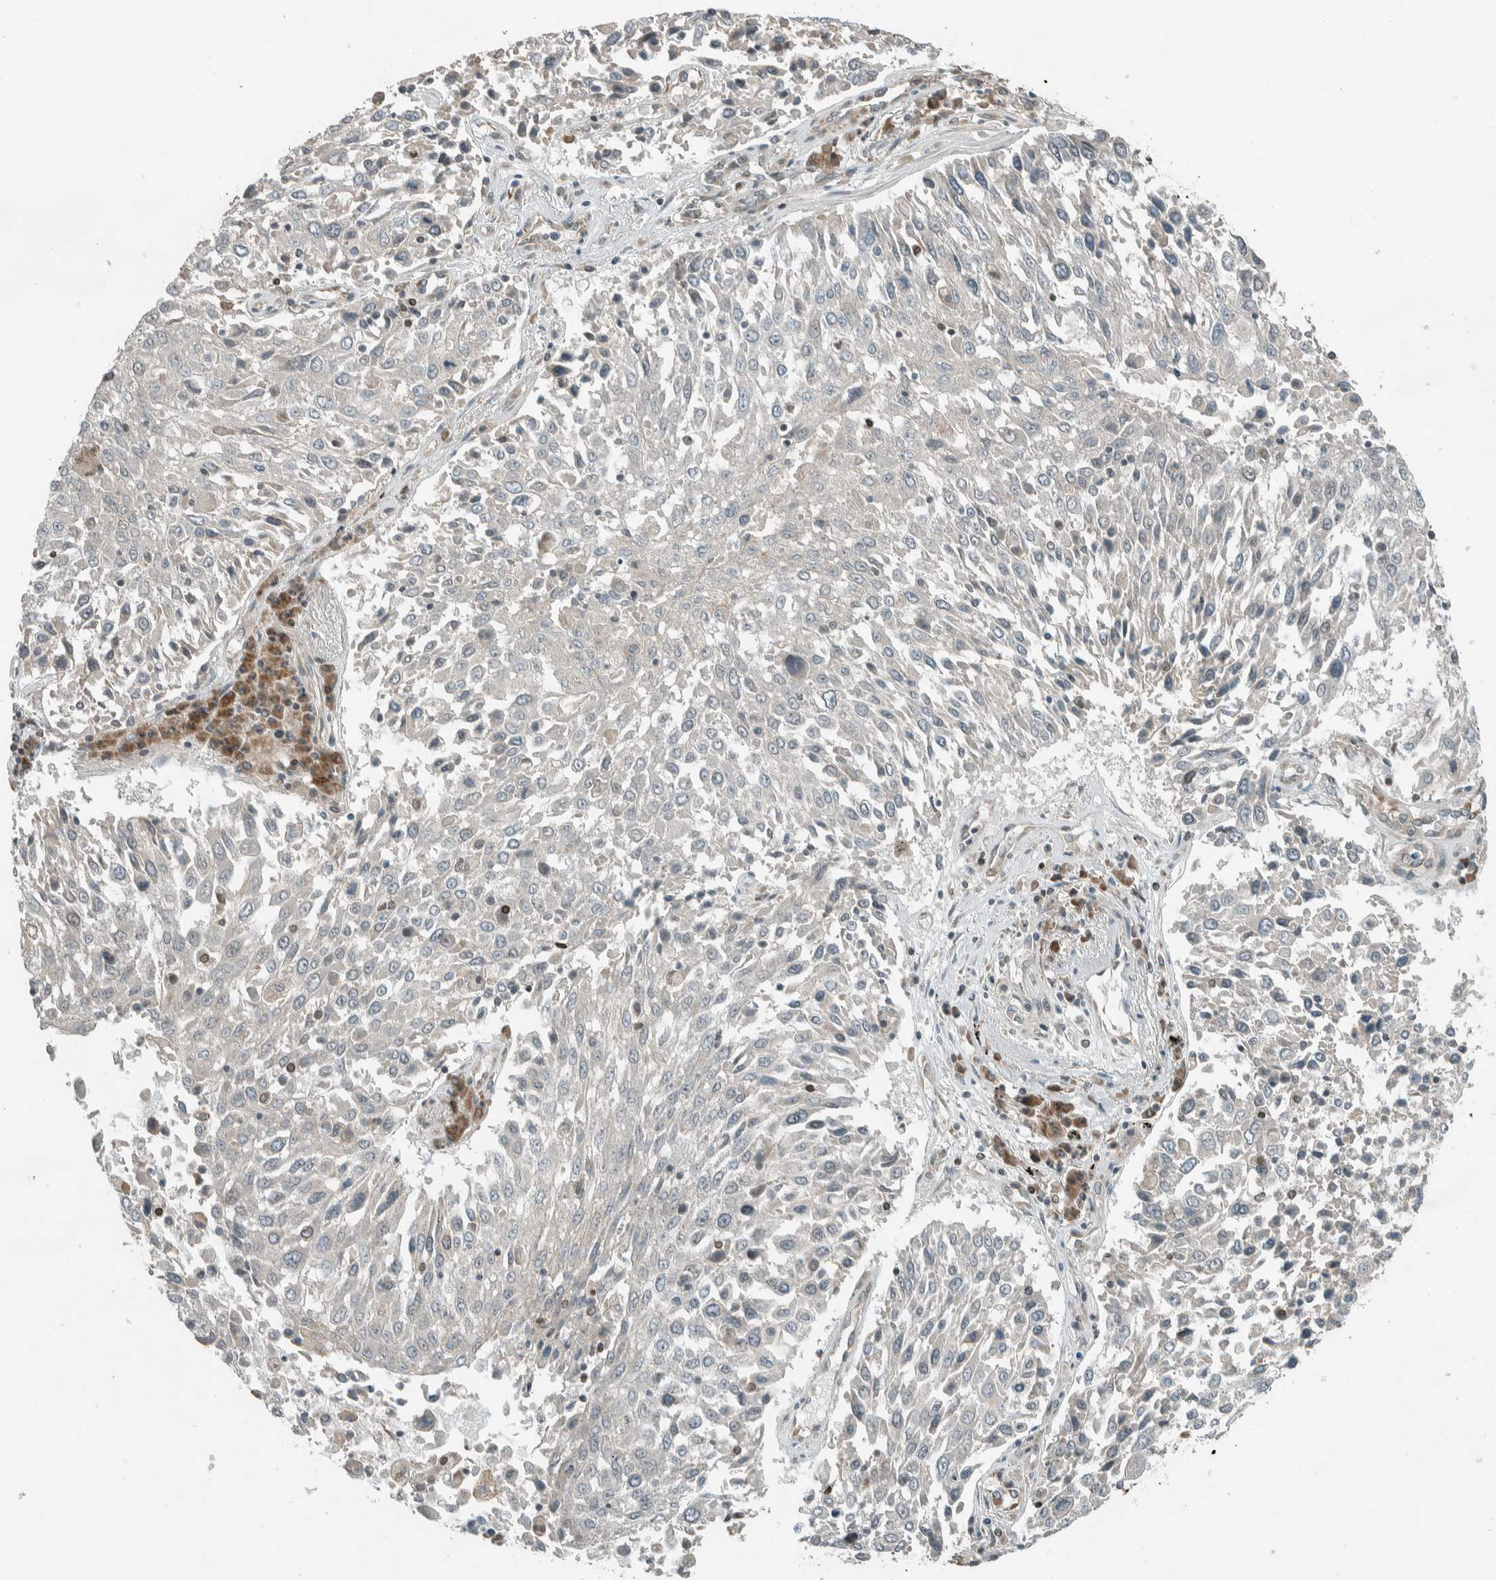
{"staining": {"intensity": "negative", "quantity": "none", "location": "none"}, "tissue": "lung cancer", "cell_type": "Tumor cells", "image_type": "cancer", "snomed": [{"axis": "morphology", "description": "Squamous cell carcinoma, NOS"}, {"axis": "topography", "description": "Lung"}], "caption": "This is an immunohistochemistry photomicrograph of human lung cancer. There is no expression in tumor cells.", "gene": "SEL1L", "patient": {"sex": "male", "age": 65}}